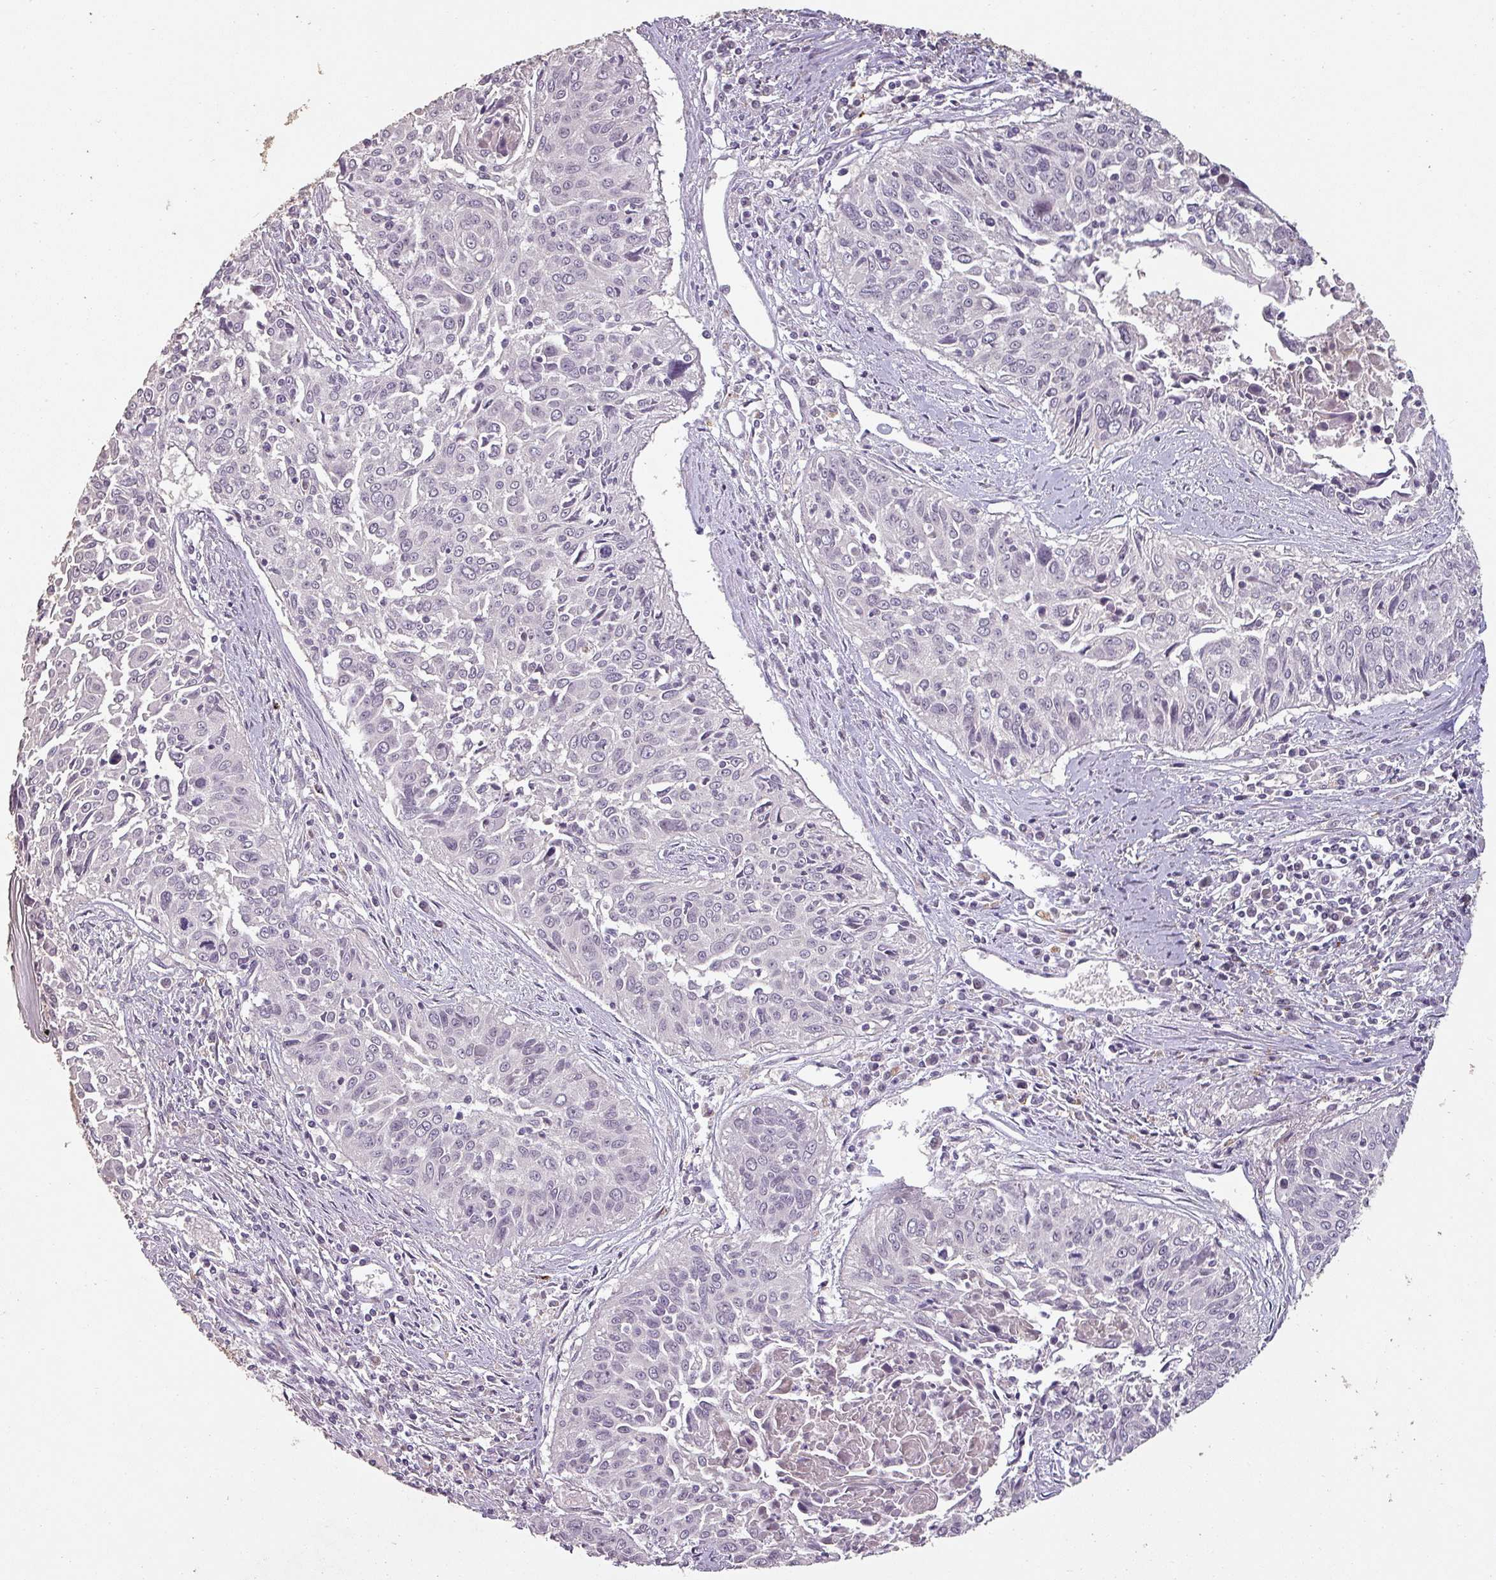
{"staining": {"intensity": "negative", "quantity": "none", "location": "none"}, "tissue": "cervical cancer", "cell_type": "Tumor cells", "image_type": "cancer", "snomed": [{"axis": "morphology", "description": "Squamous cell carcinoma, NOS"}, {"axis": "topography", "description": "Cervix"}], "caption": "Protein analysis of cervical squamous cell carcinoma displays no significant positivity in tumor cells.", "gene": "LYPLA1", "patient": {"sex": "female", "age": 55}}